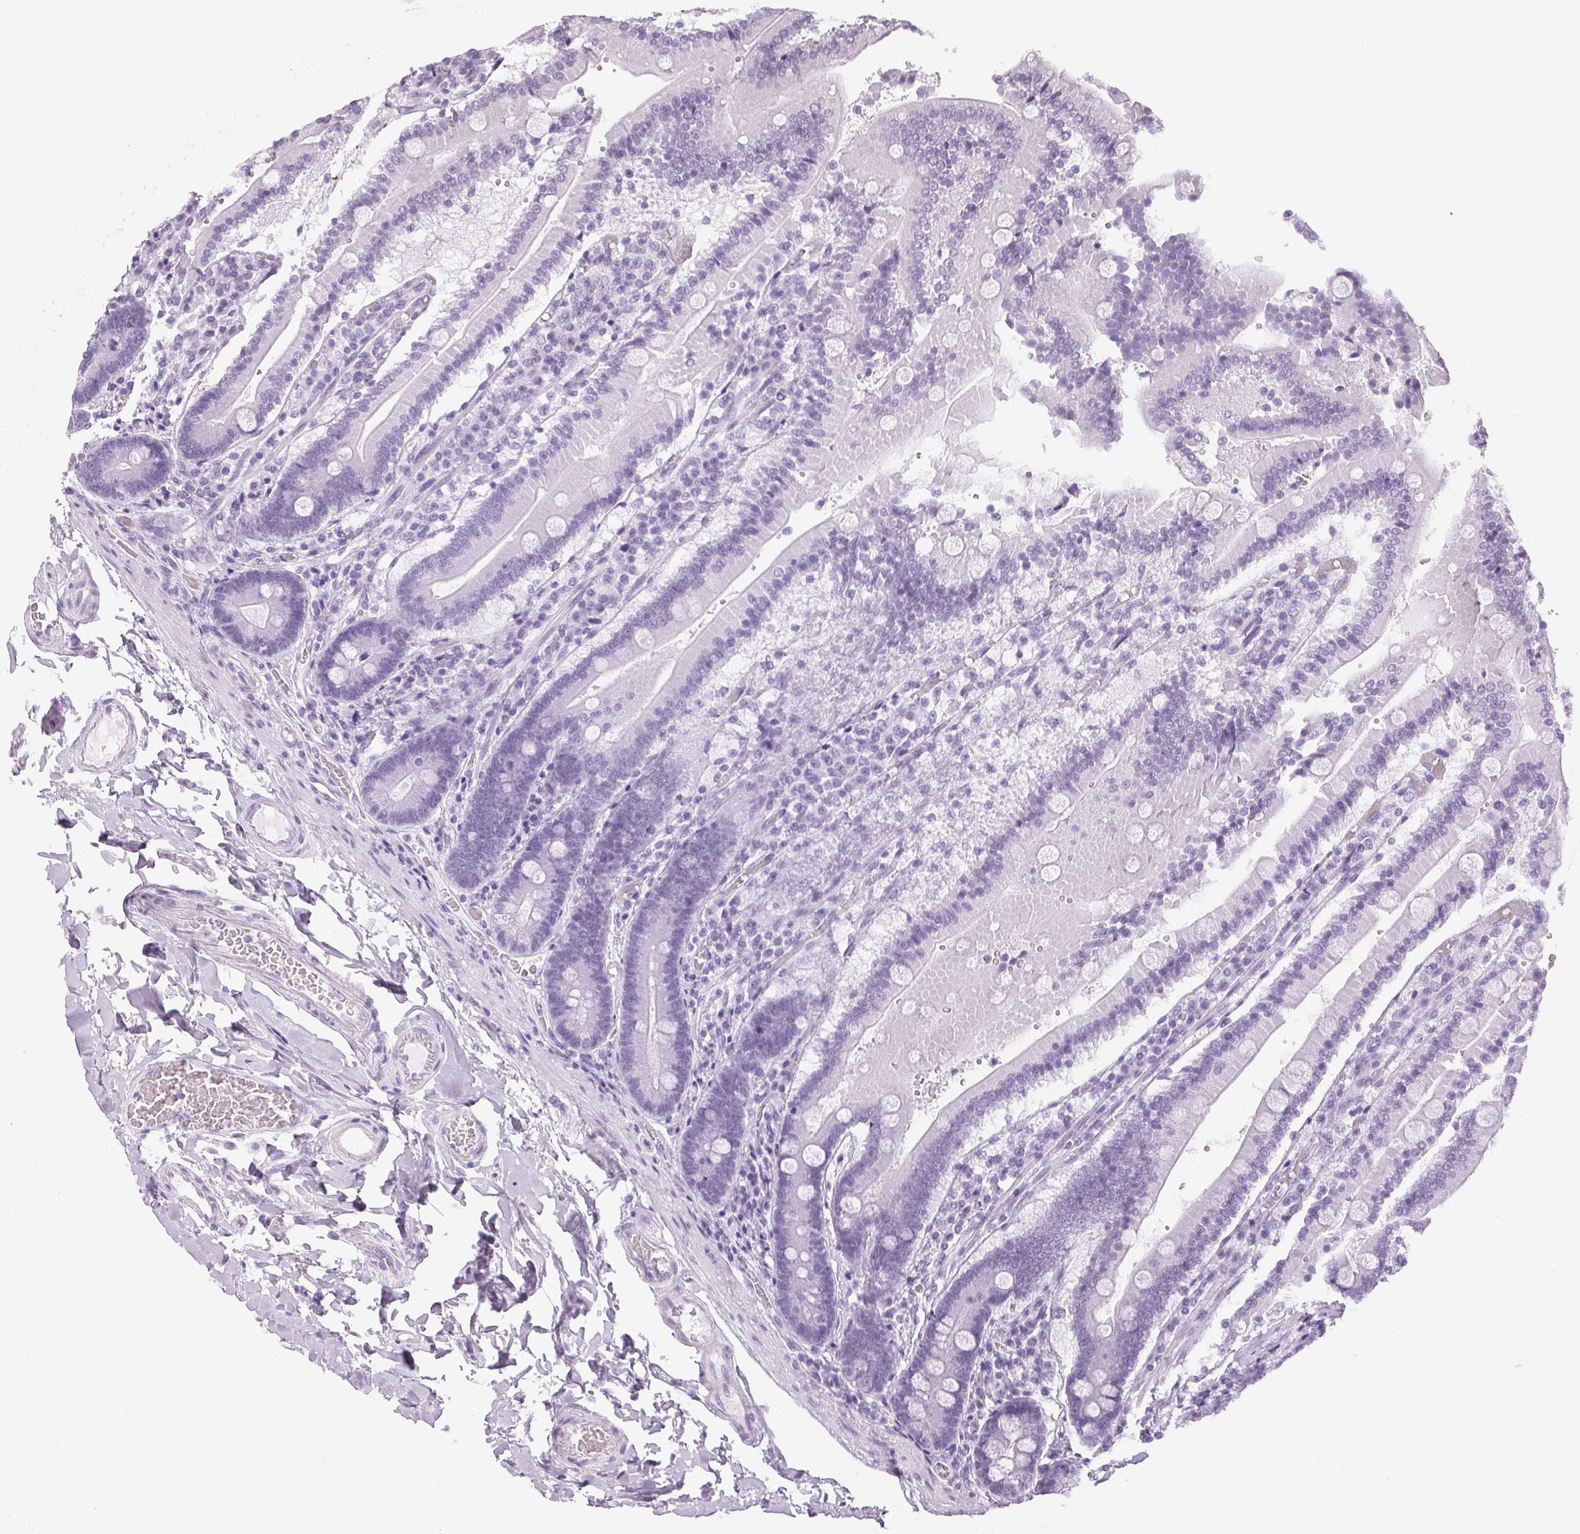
{"staining": {"intensity": "negative", "quantity": "none", "location": "none"}, "tissue": "duodenum", "cell_type": "Glandular cells", "image_type": "normal", "snomed": [{"axis": "morphology", "description": "Normal tissue, NOS"}, {"axis": "topography", "description": "Duodenum"}], "caption": "This is an immunohistochemistry micrograph of unremarkable human duodenum. There is no staining in glandular cells.", "gene": "LTF", "patient": {"sex": "female", "age": 62}}